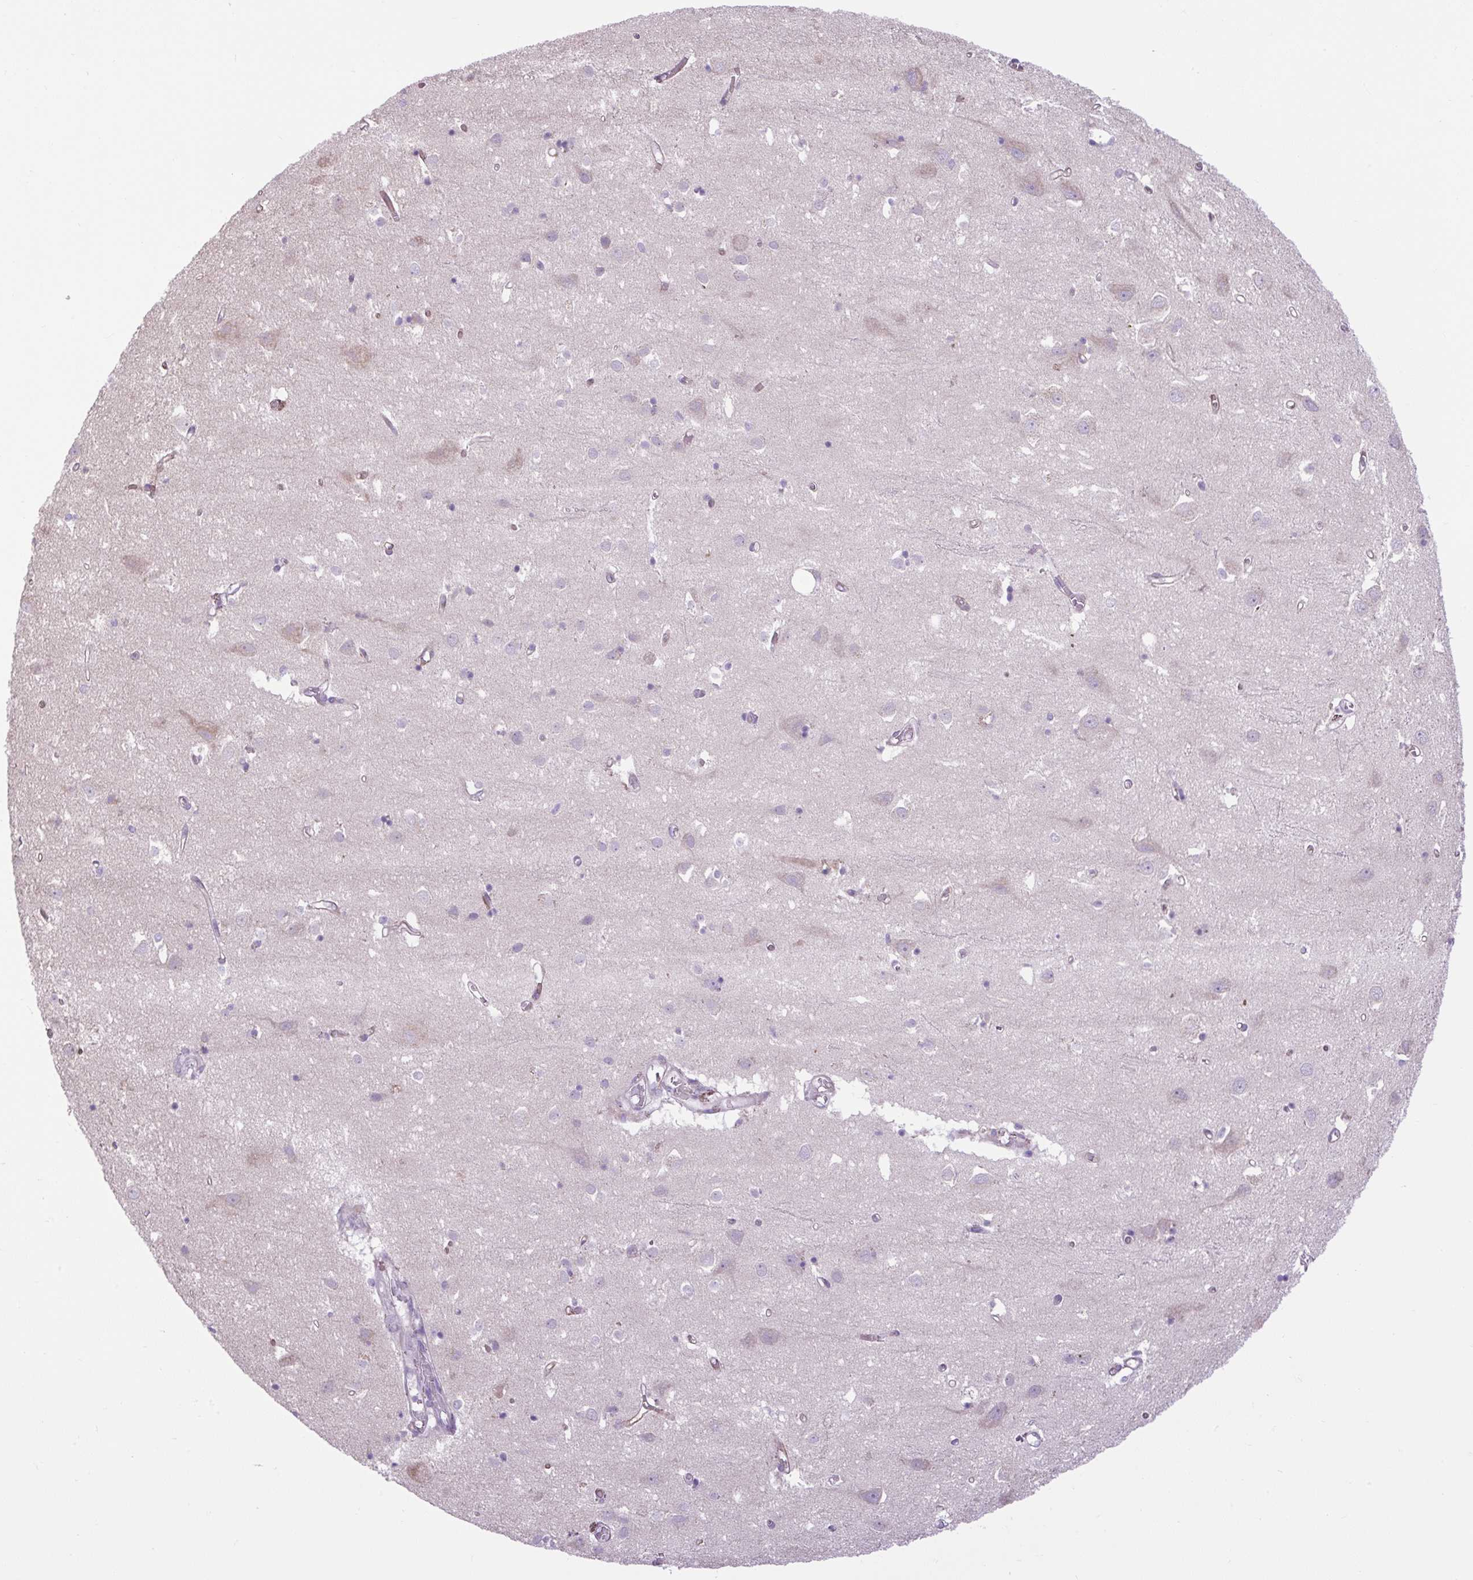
{"staining": {"intensity": "moderate", "quantity": ">75%", "location": "cytoplasmic/membranous"}, "tissue": "cerebral cortex", "cell_type": "Endothelial cells", "image_type": "normal", "snomed": [{"axis": "morphology", "description": "Normal tissue, NOS"}, {"axis": "topography", "description": "Cerebral cortex"}], "caption": "DAB (3,3'-diaminobenzidine) immunohistochemical staining of normal cerebral cortex demonstrates moderate cytoplasmic/membranous protein positivity in about >75% of endothelial cells.", "gene": "RNASE10", "patient": {"sex": "male", "age": 70}}